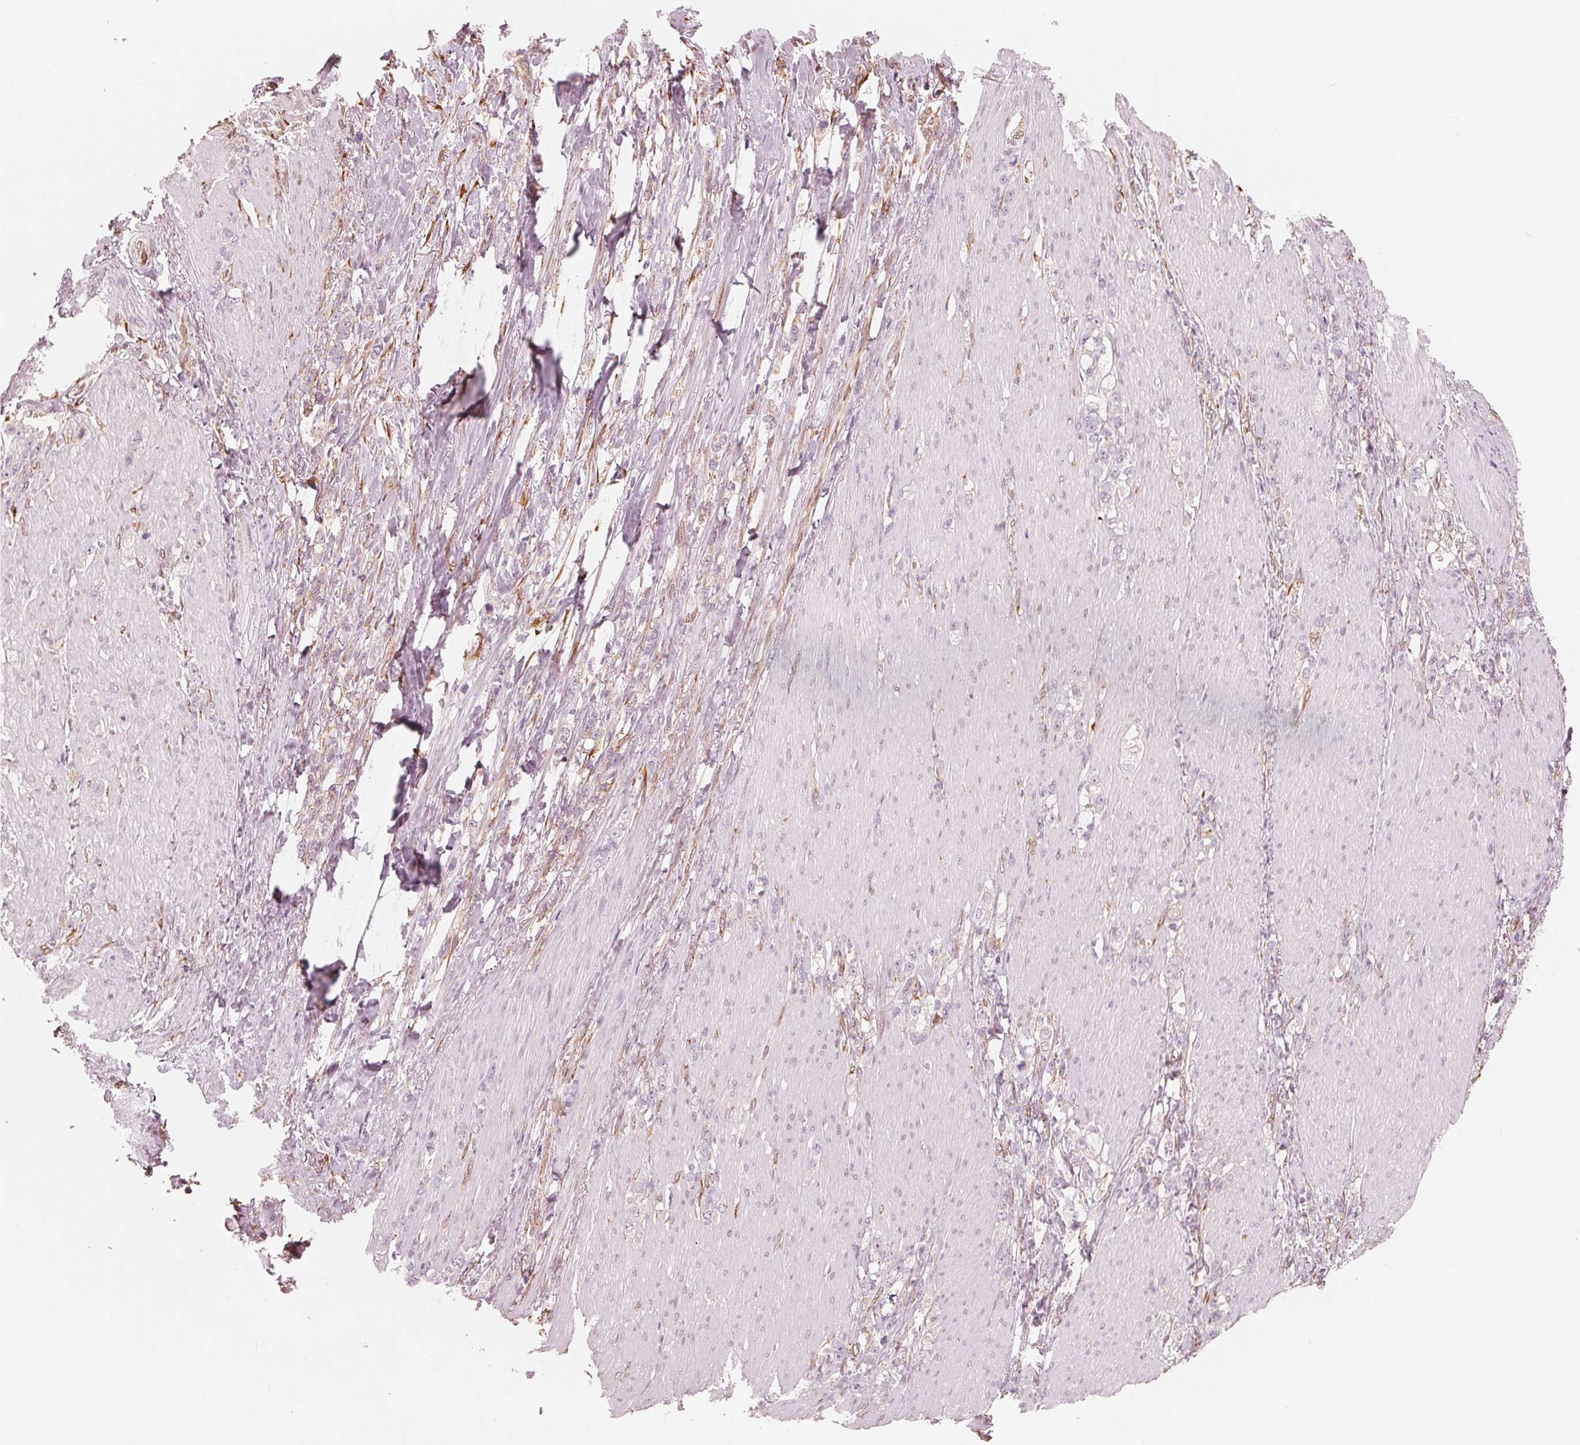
{"staining": {"intensity": "negative", "quantity": "none", "location": "none"}, "tissue": "stomach cancer", "cell_type": "Tumor cells", "image_type": "cancer", "snomed": [{"axis": "morphology", "description": "Adenocarcinoma, NOS"}, {"axis": "topography", "description": "Stomach, lower"}], "caption": "Protein analysis of stomach adenocarcinoma reveals no significant staining in tumor cells.", "gene": "IKBIP", "patient": {"sex": "male", "age": 88}}